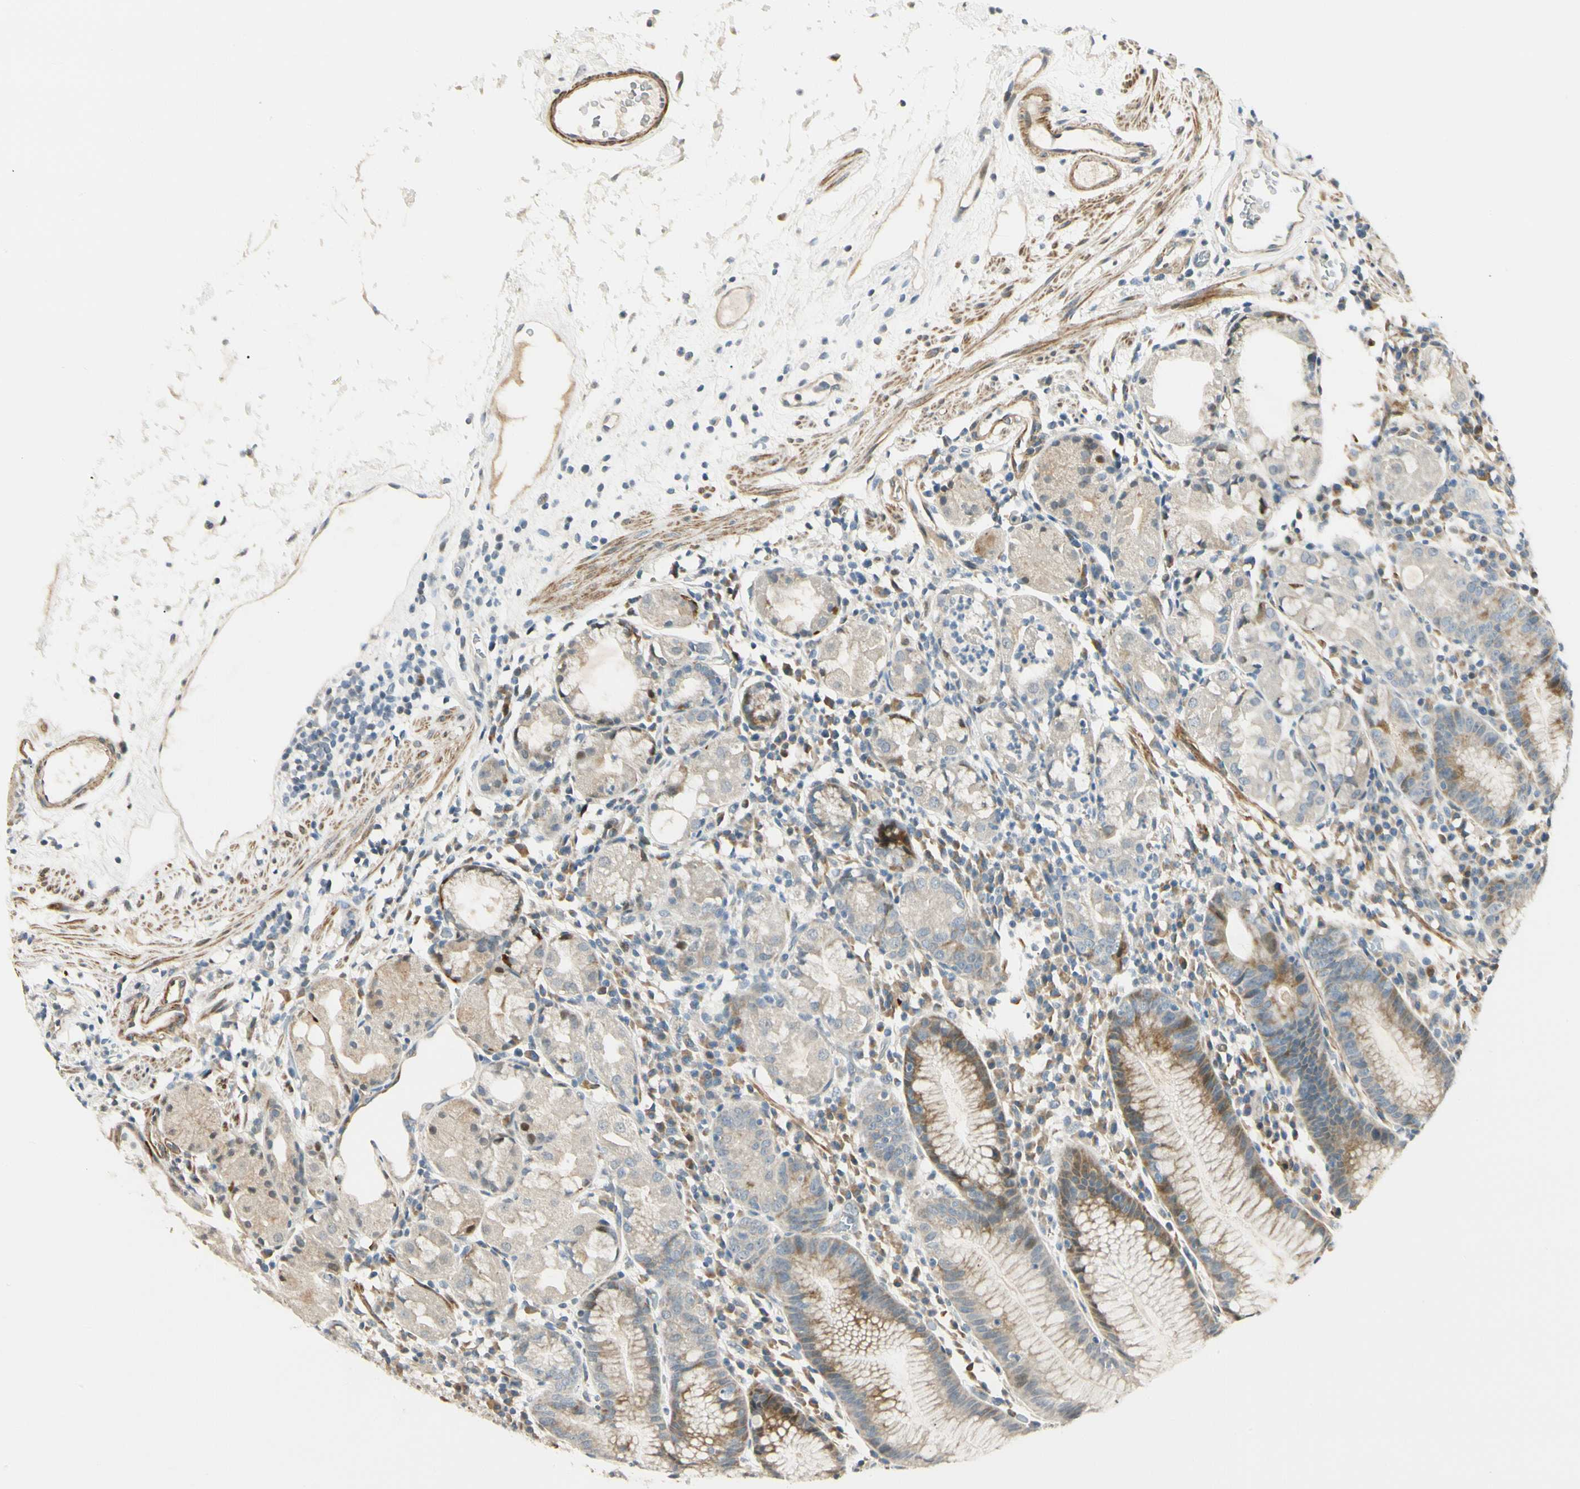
{"staining": {"intensity": "moderate", "quantity": "25%-75%", "location": "cytoplasmic/membranous"}, "tissue": "stomach", "cell_type": "Glandular cells", "image_type": "normal", "snomed": [{"axis": "morphology", "description": "Normal tissue, NOS"}, {"axis": "topography", "description": "Stomach"}, {"axis": "topography", "description": "Stomach, lower"}], "caption": "Stomach was stained to show a protein in brown. There is medium levels of moderate cytoplasmic/membranous positivity in about 25%-75% of glandular cells. (DAB (3,3'-diaminobenzidine) = brown stain, brightfield microscopy at high magnification).", "gene": "P4HA3", "patient": {"sex": "female", "age": 75}}